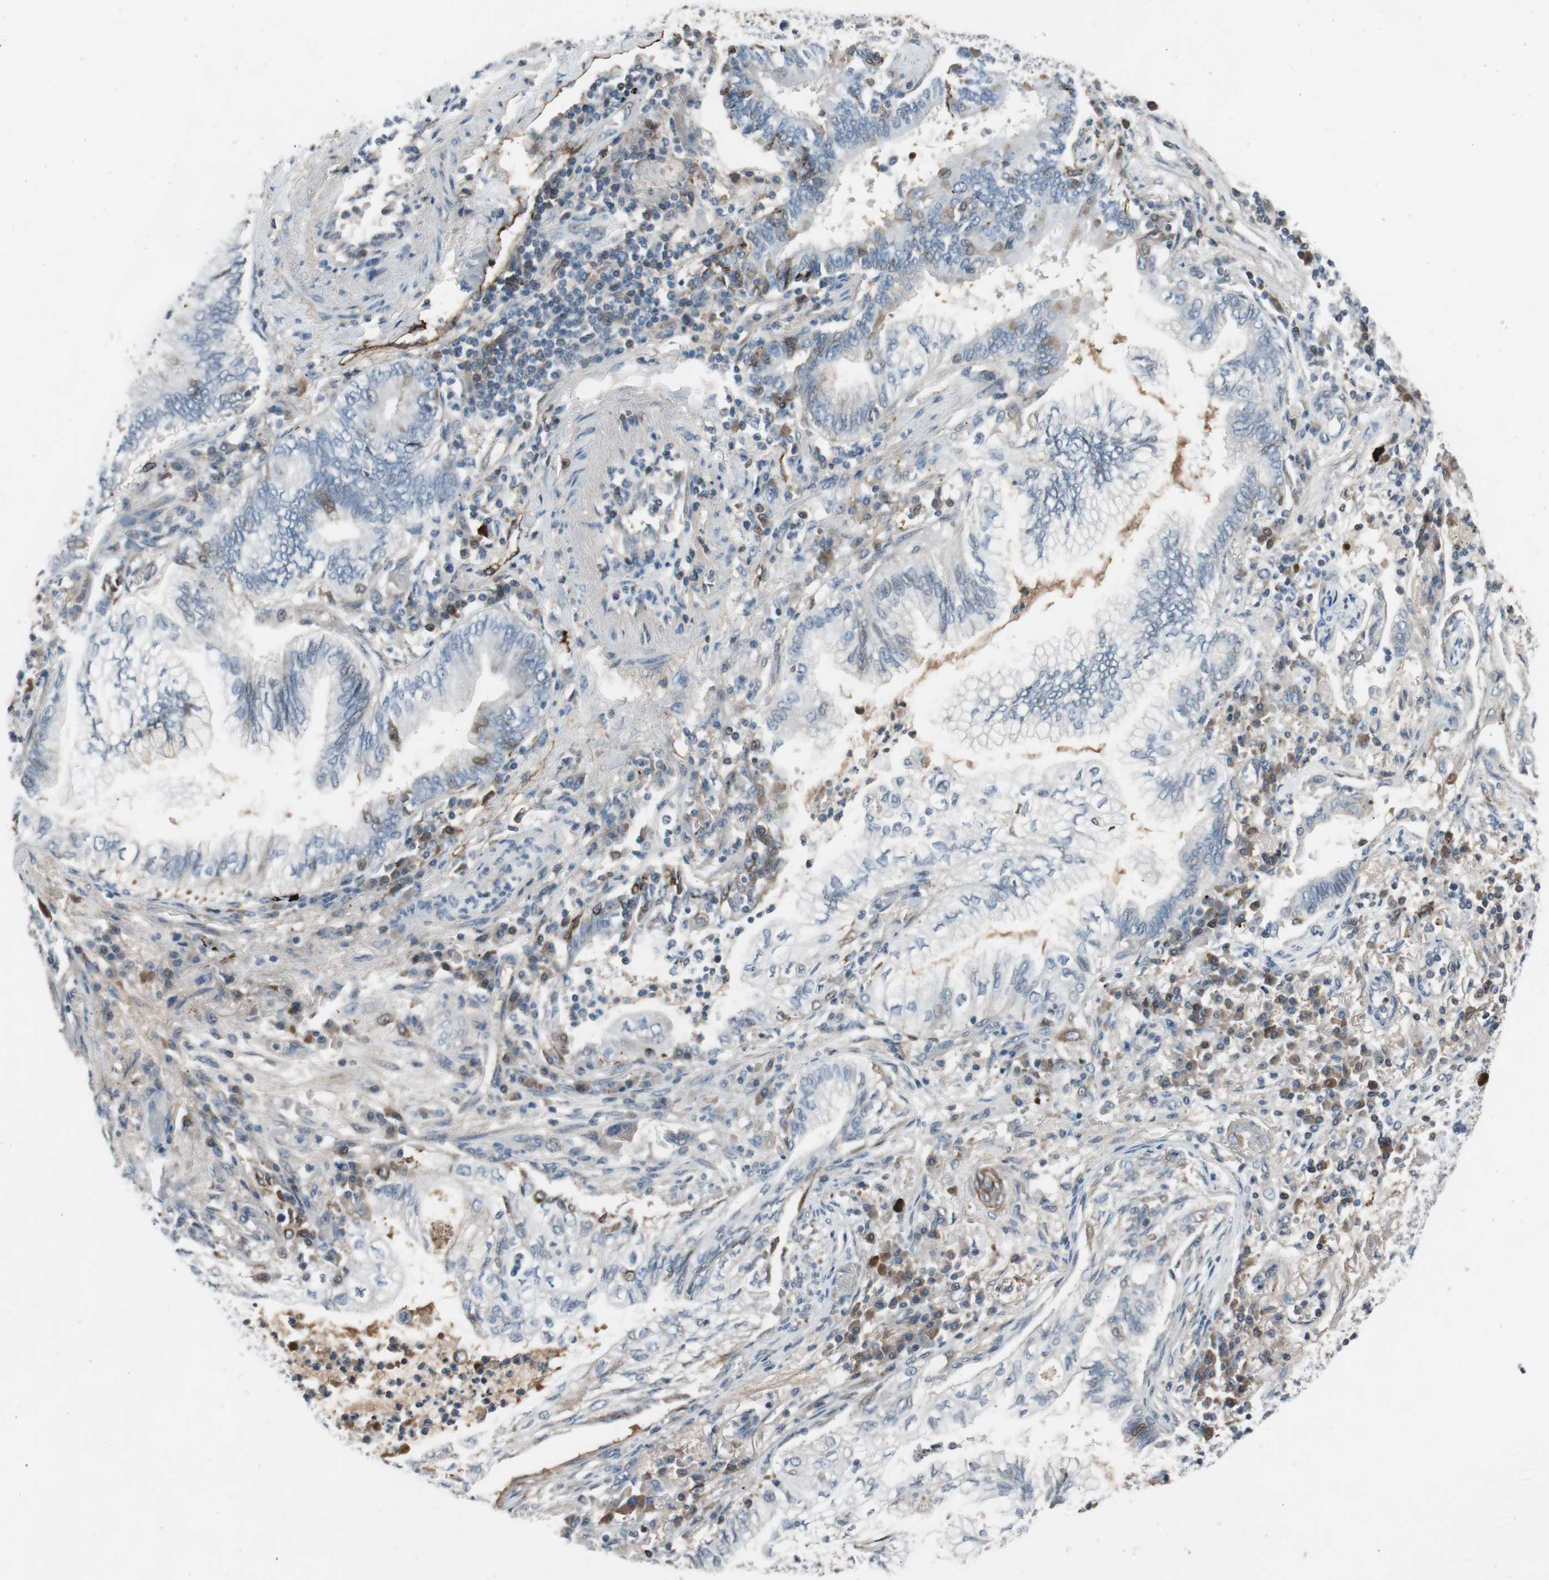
{"staining": {"intensity": "negative", "quantity": "none", "location": "none"}, "tissue": "lung cancer", "cell_type": "Tumor cells", "image_type": "cancer", "snomed": [{"axis": "morphology", "description": "Normal tissue, NOS"}, {"axis": "morphology", "description": "Adenocarcinoma, NOS"}, {"axis": "topography", "description": "Bronchus"}, {"axis": "topography", "description": "Lung"}], "caption": "The photomicrograph demonstrates no significant positivity in tumor cells of lung adenocarcinoma.", "gene": "PDPN", "patient": {"sex": "female", "age": 70}}